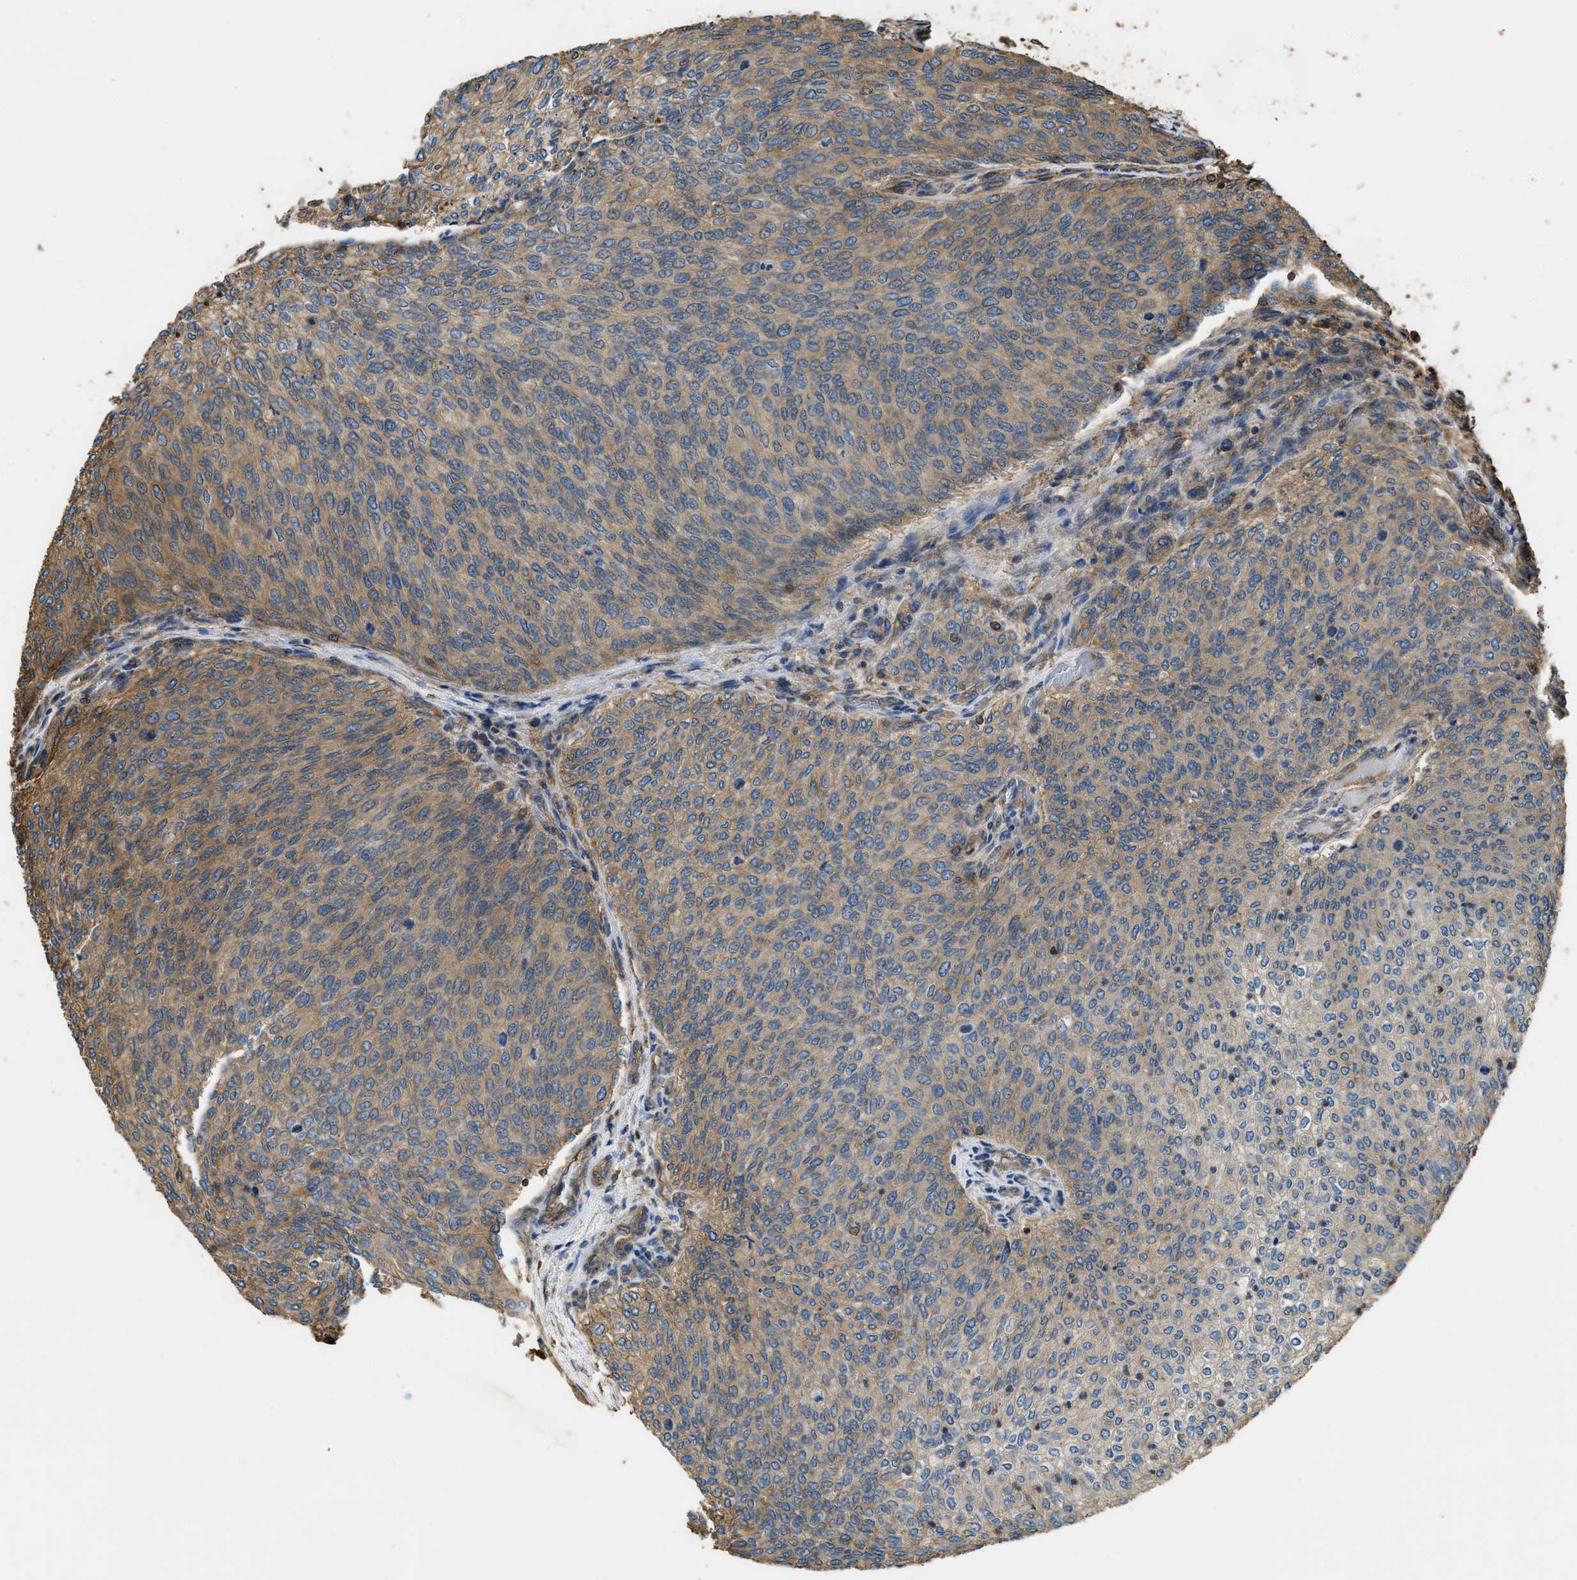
{"staining": {"intensity": "moderate", "quantity": "25%-75%", "location": "cytoplasmic/membranous"}, "tissue": "urothelial cancer", "cell_type": "Tumor cells", "image_type": "cancer", "snomed": [{"axis": "morphology", "description": "Urothelial carcinoma, Low grade"}, {"axis": "topography", "description": "Urinary bladder"}], "caption": "Protein analysis of low-grade urothelial carcinoma tissue reveals moderate cytoplasmic/membranous staining in about 25%-75% of tumor cells.", "gene": "YARS1", "patient": {"sex": "female", "age": 79}}